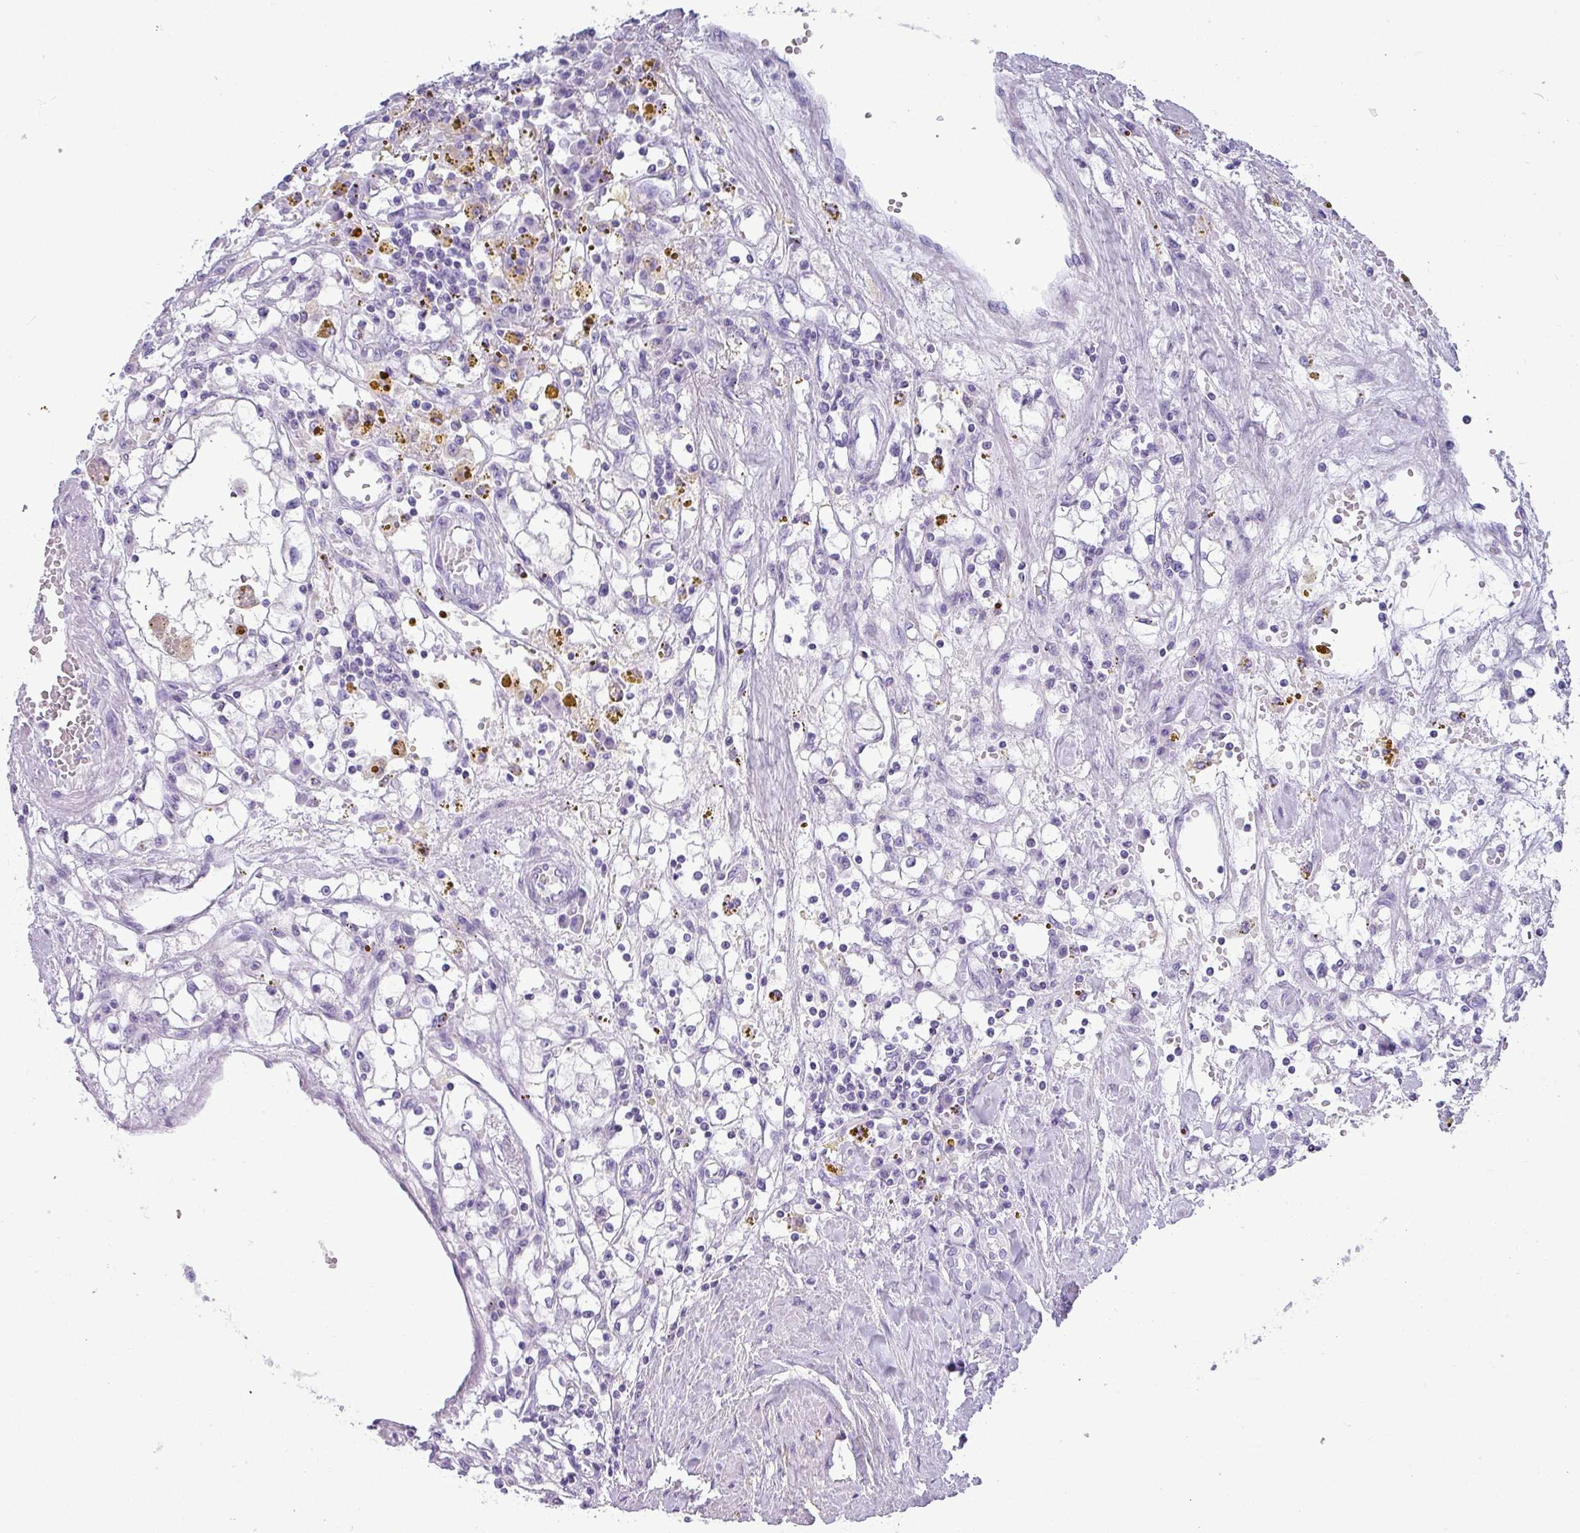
{"staining": {"intensity": "negative", "quantity": "none", "location": "none"}, "tissue": "renal cancer", "cell_type": "Tumor cells", "image_type": "cancer", "snomed": [{"axis": "morphology", "description": "Adenocarcinoma, NOS"}, {"axis": "topography", "description": "Kidney"}], "caption": "Tumor cells show no significant expression in renal cancer.", "gene": "ZNF568", "patient": {"sex": "male", "age": 56}}